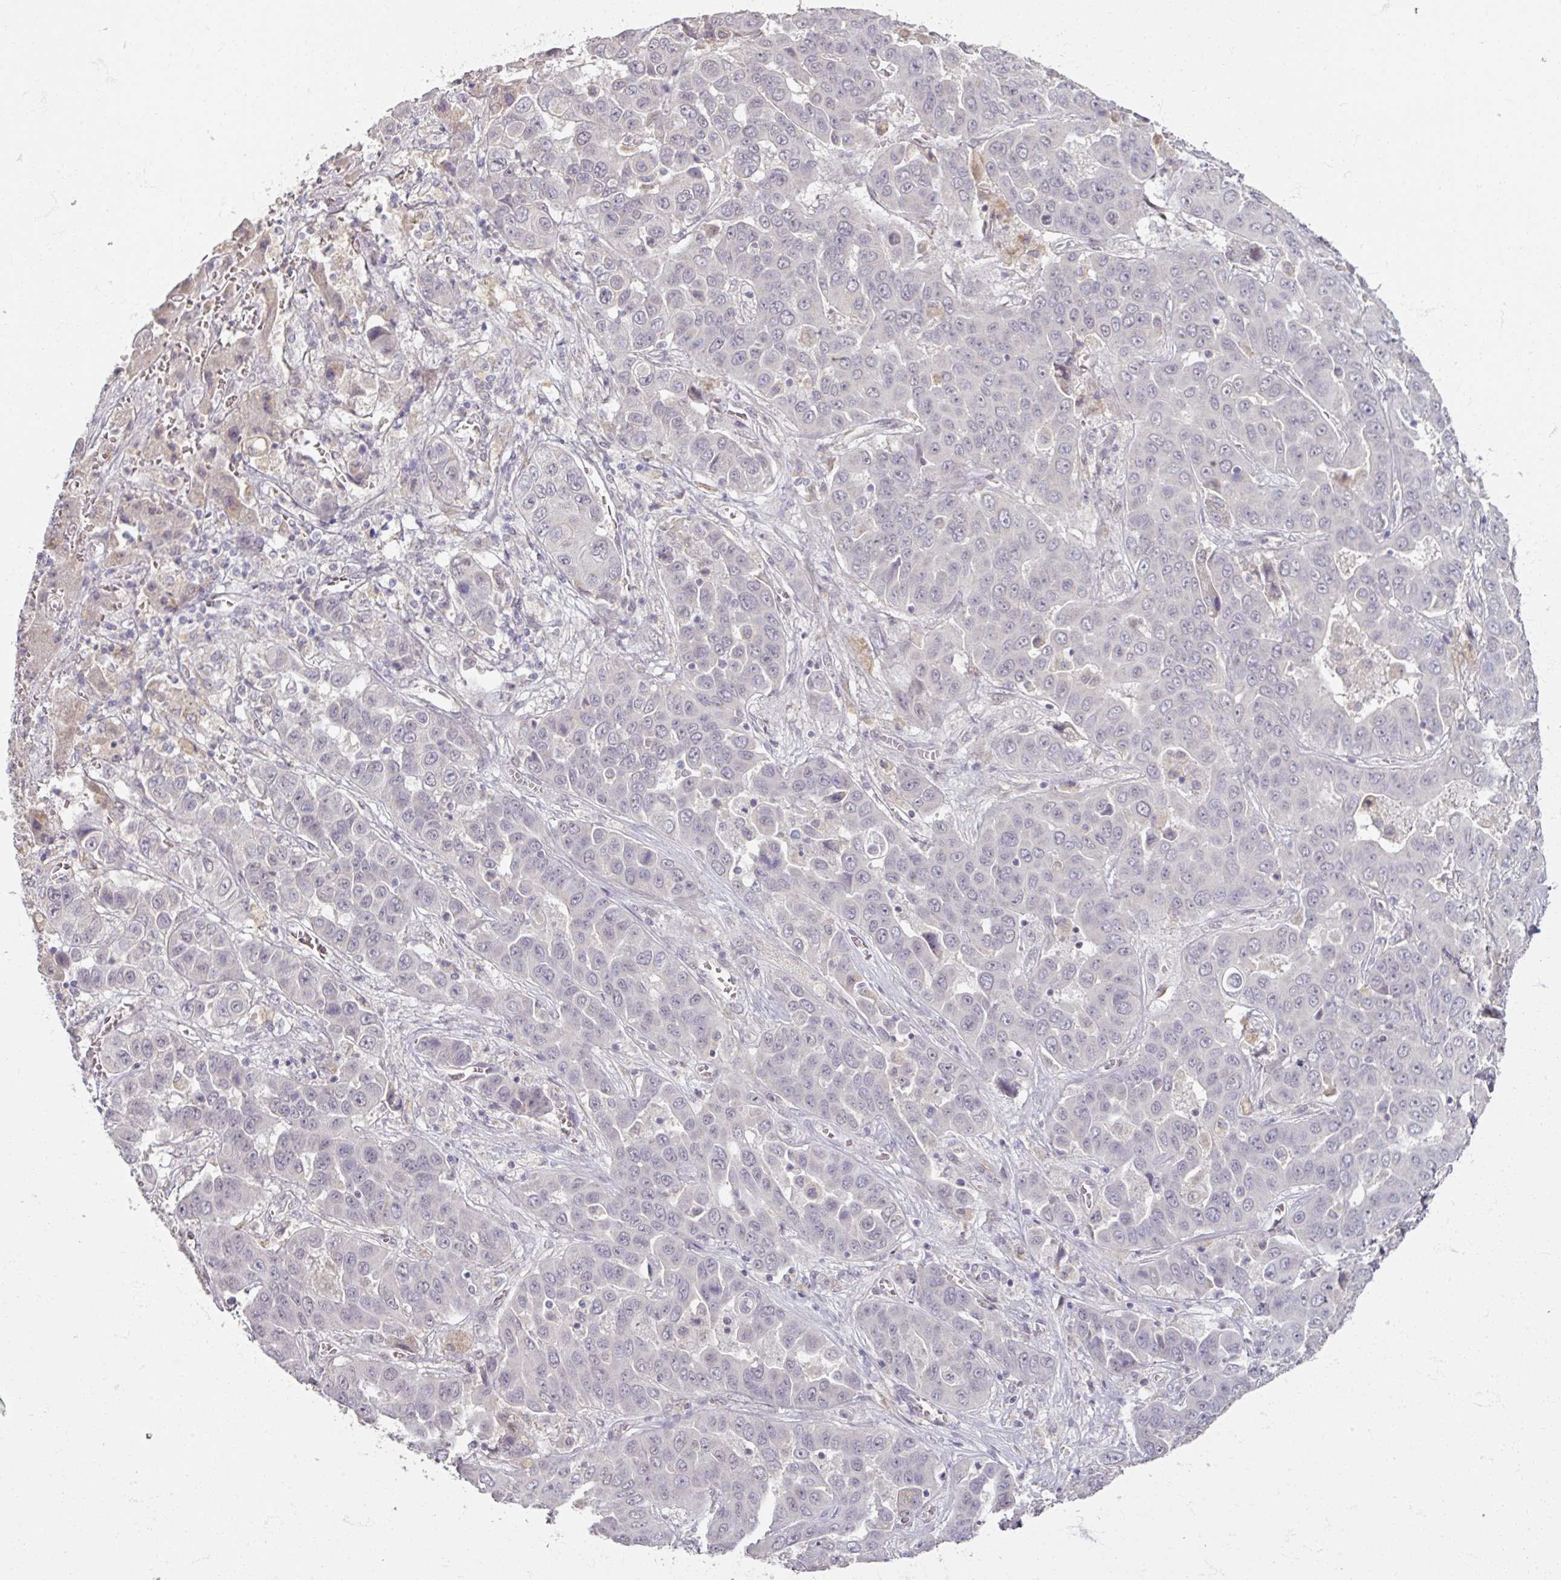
{"staining": {"intensity": "negative", "quantity": "none", "location": "none"}, "tissue": "liver cancer", "cell_type": "Tumor cells", "image_type": "cancer", "snomed": [{"axis": "morphology", "description": "Cholangiocarcinoma"}, {"axis": "topography", "description": "Liver"}], "caption": "A micrograph of liver cancer (cholangiocarcinoma) stained for a protein demonstrates no brown staining in tumor cells.", "gene": "SOX11", "patient": {"sex": "female", "age": 52}}